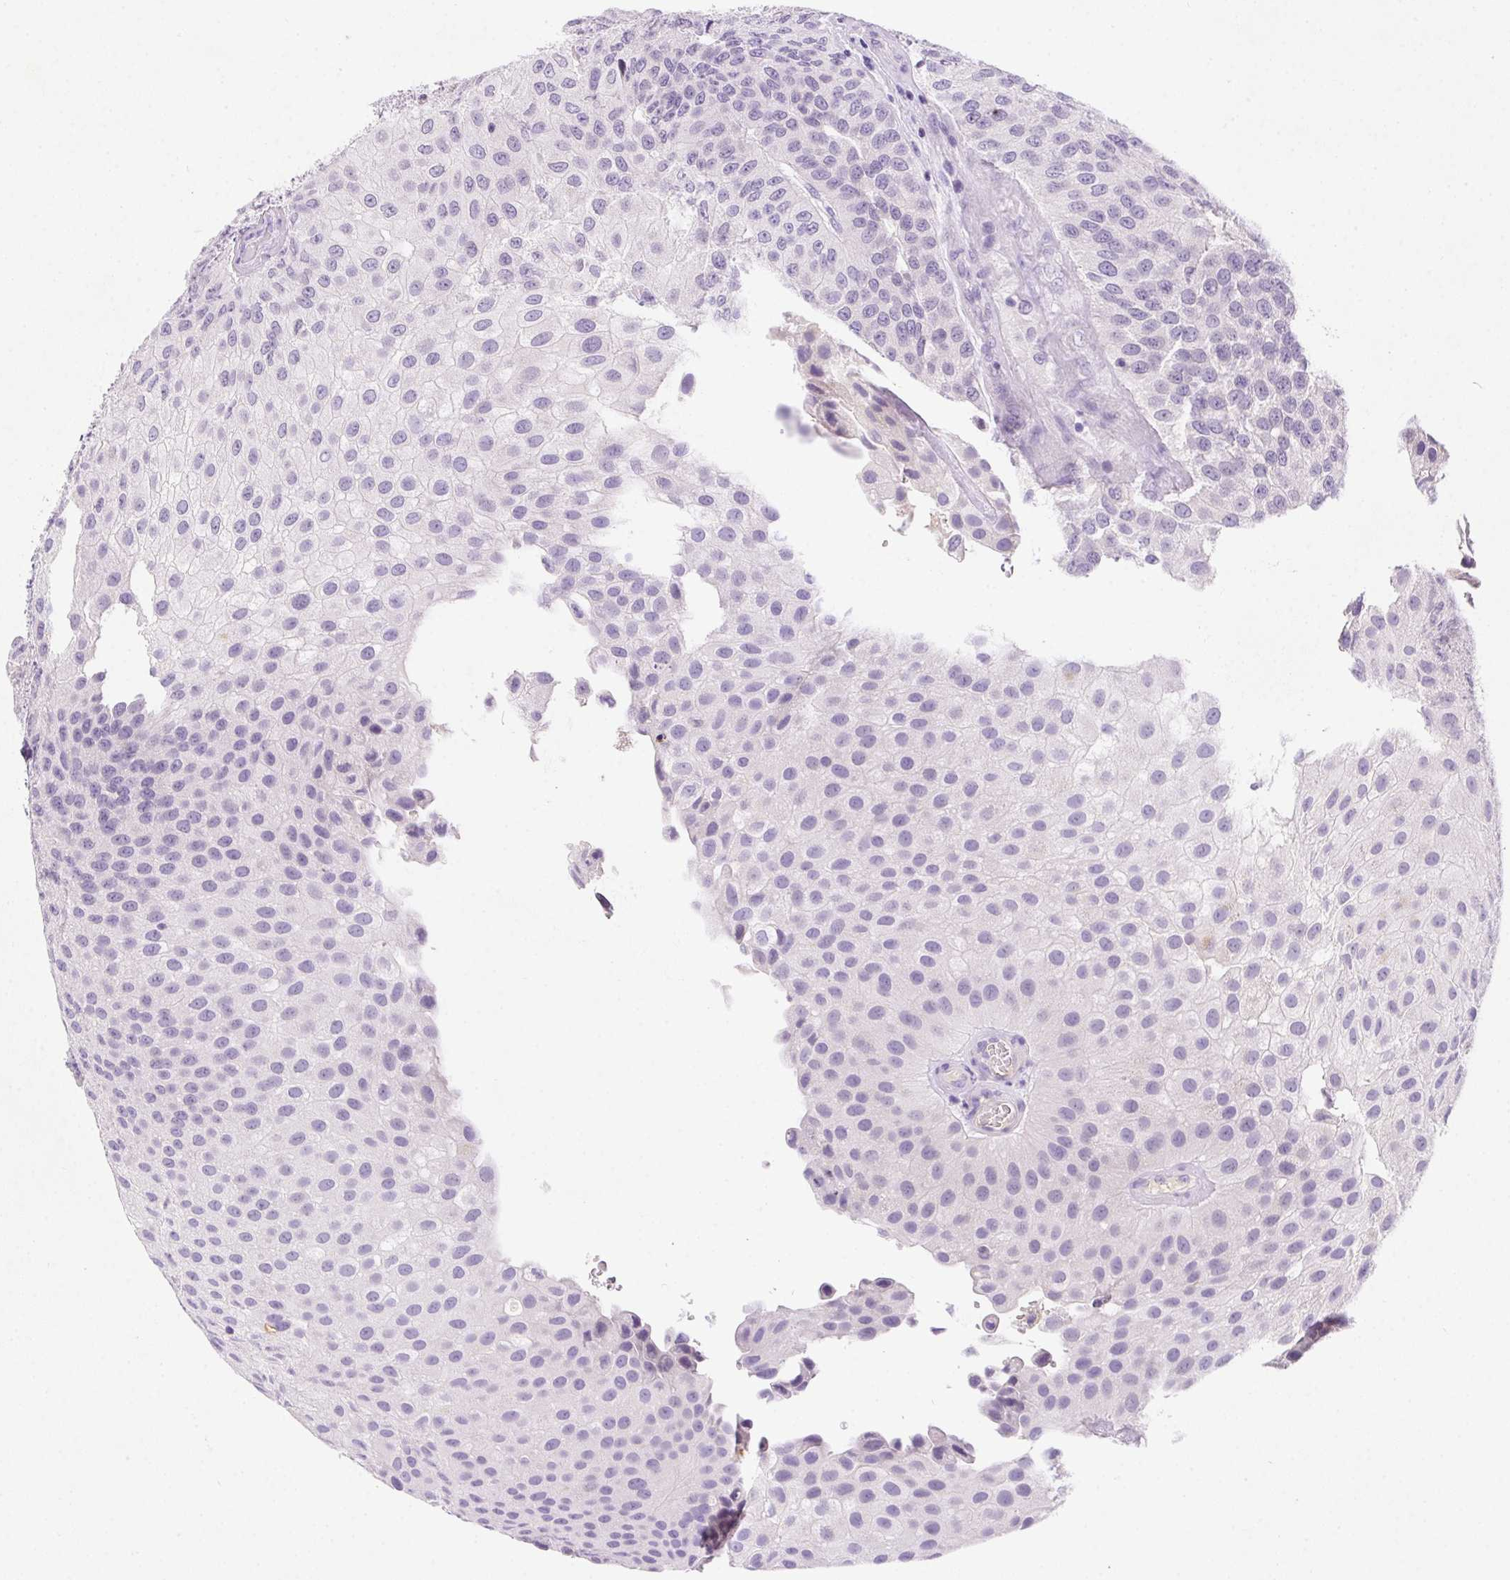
{"staining": {"intensity": "negative", "quantity": "none", "location": "none"}, "tissue": "urothelial cancer", "cell_type": "Tumor cells", "image_type": "cancer", "snomed": [{"axis": "morphology", "description": "Urothelial carcinoma, NOS"}, {"axis": "topography", "description": "Urinary bladder"}], "caption": "There is no significant positivity in tumor cells of transitional cell carcinoma. (Brightfield microscopy of DAB immunohistochemistry (IHC) at high magnification).", "gene": "SSTR4", "patient": {"sex": "male", "age": 87}}